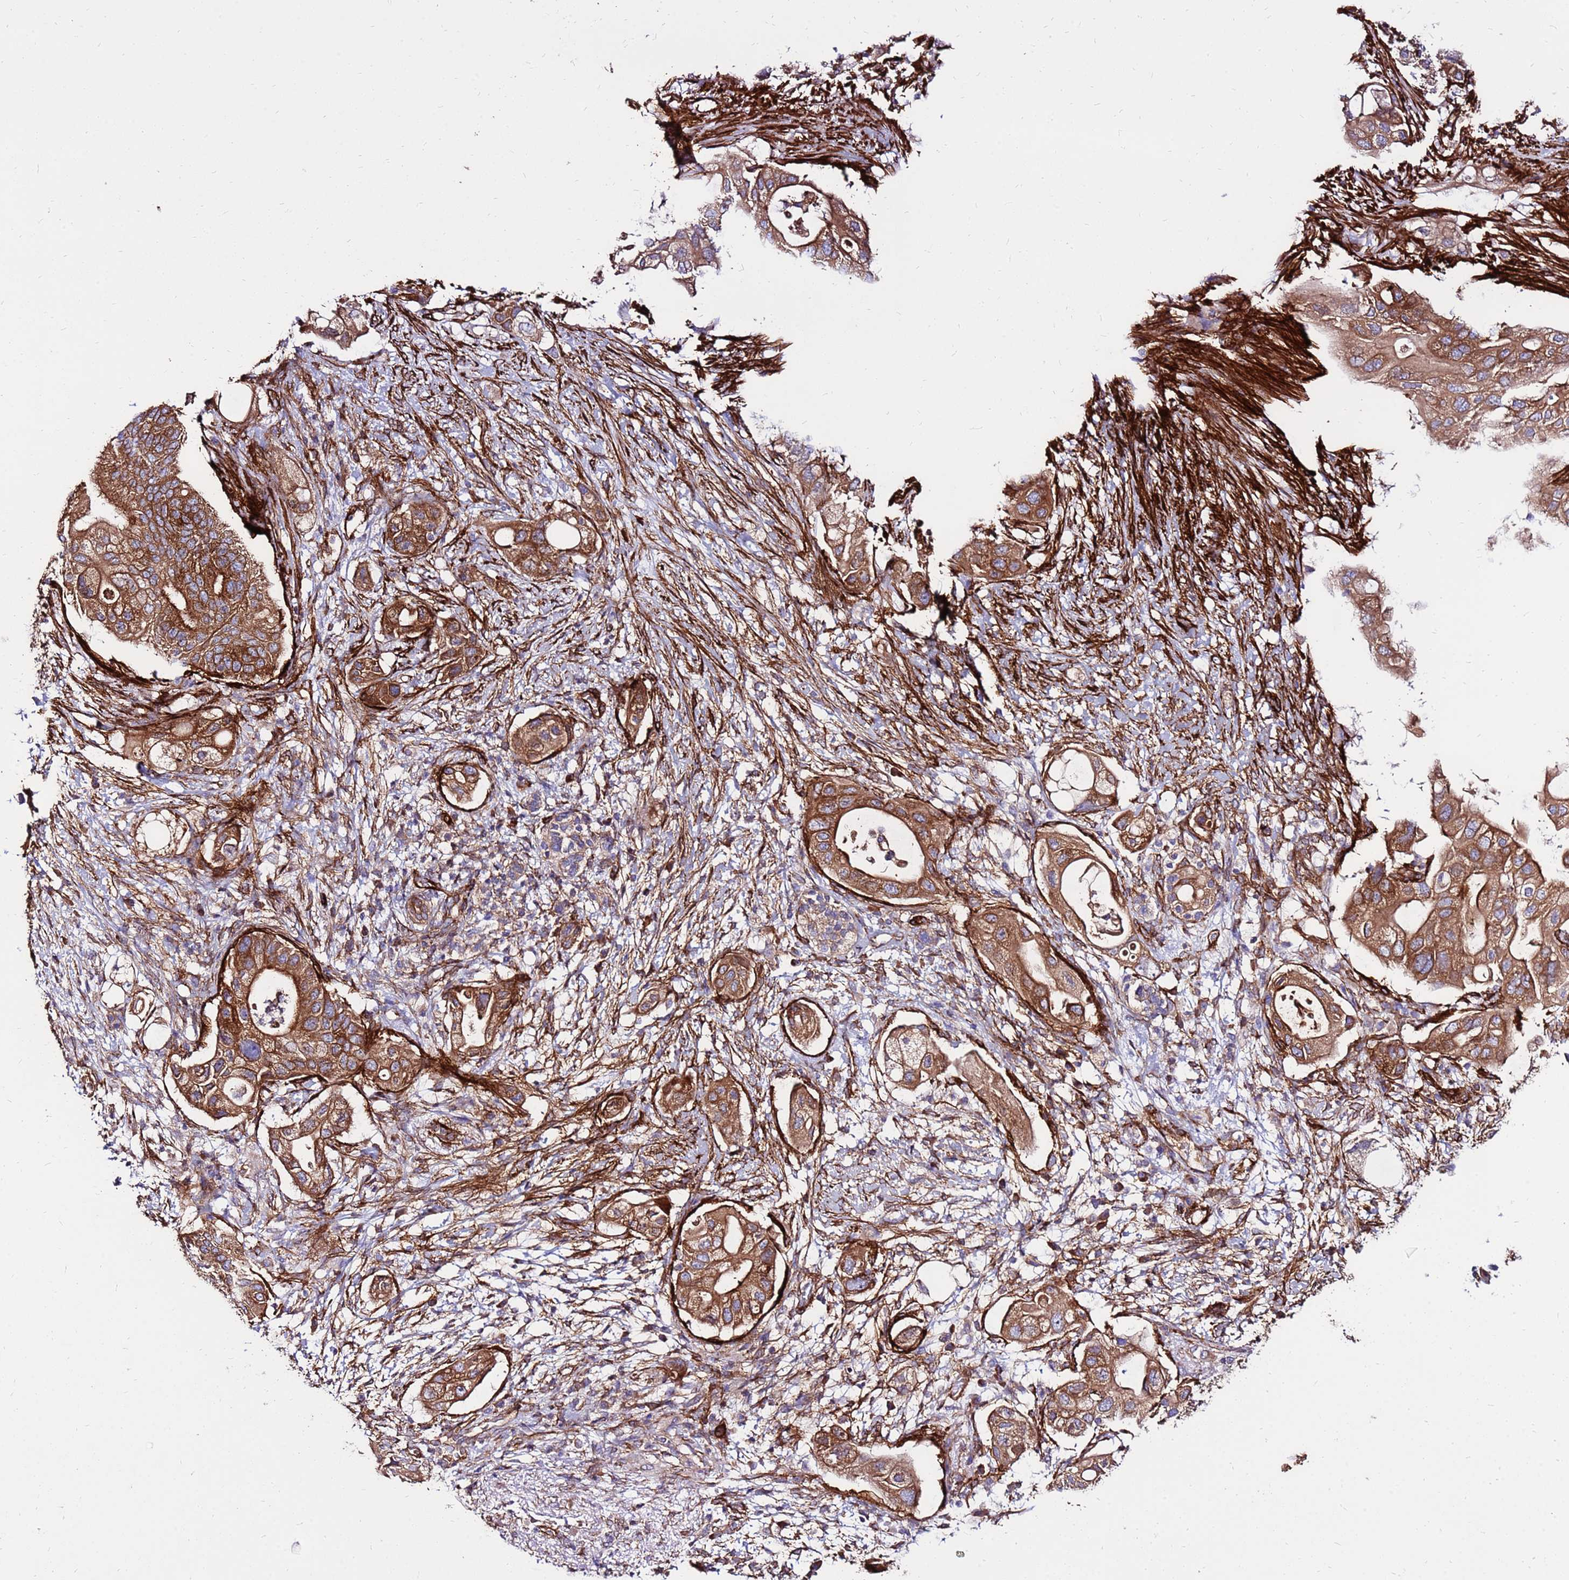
{"staining": {"intensity": "moderate", "quantity": ">75%", "location": "cytoplasmic/membranous"}, "tissue": "pancreatic cancer", "cell_type": "Tumor cells", "image_type": "cancer", "snomed": [{"axis": "morphology", "description": "Adenocarcinoma, NOS"}, {"axis": "topography", "description": "Pancreas"}], "caption": "There is medium levels of moderate cytoplasmic/membranous expression in tumor cells of pancreatic adenocarcinoma, as demonstrated by immunohistochemical staining (brown color).", "gene": "EI24", "patient": {"sex": "female", "age": 72}}